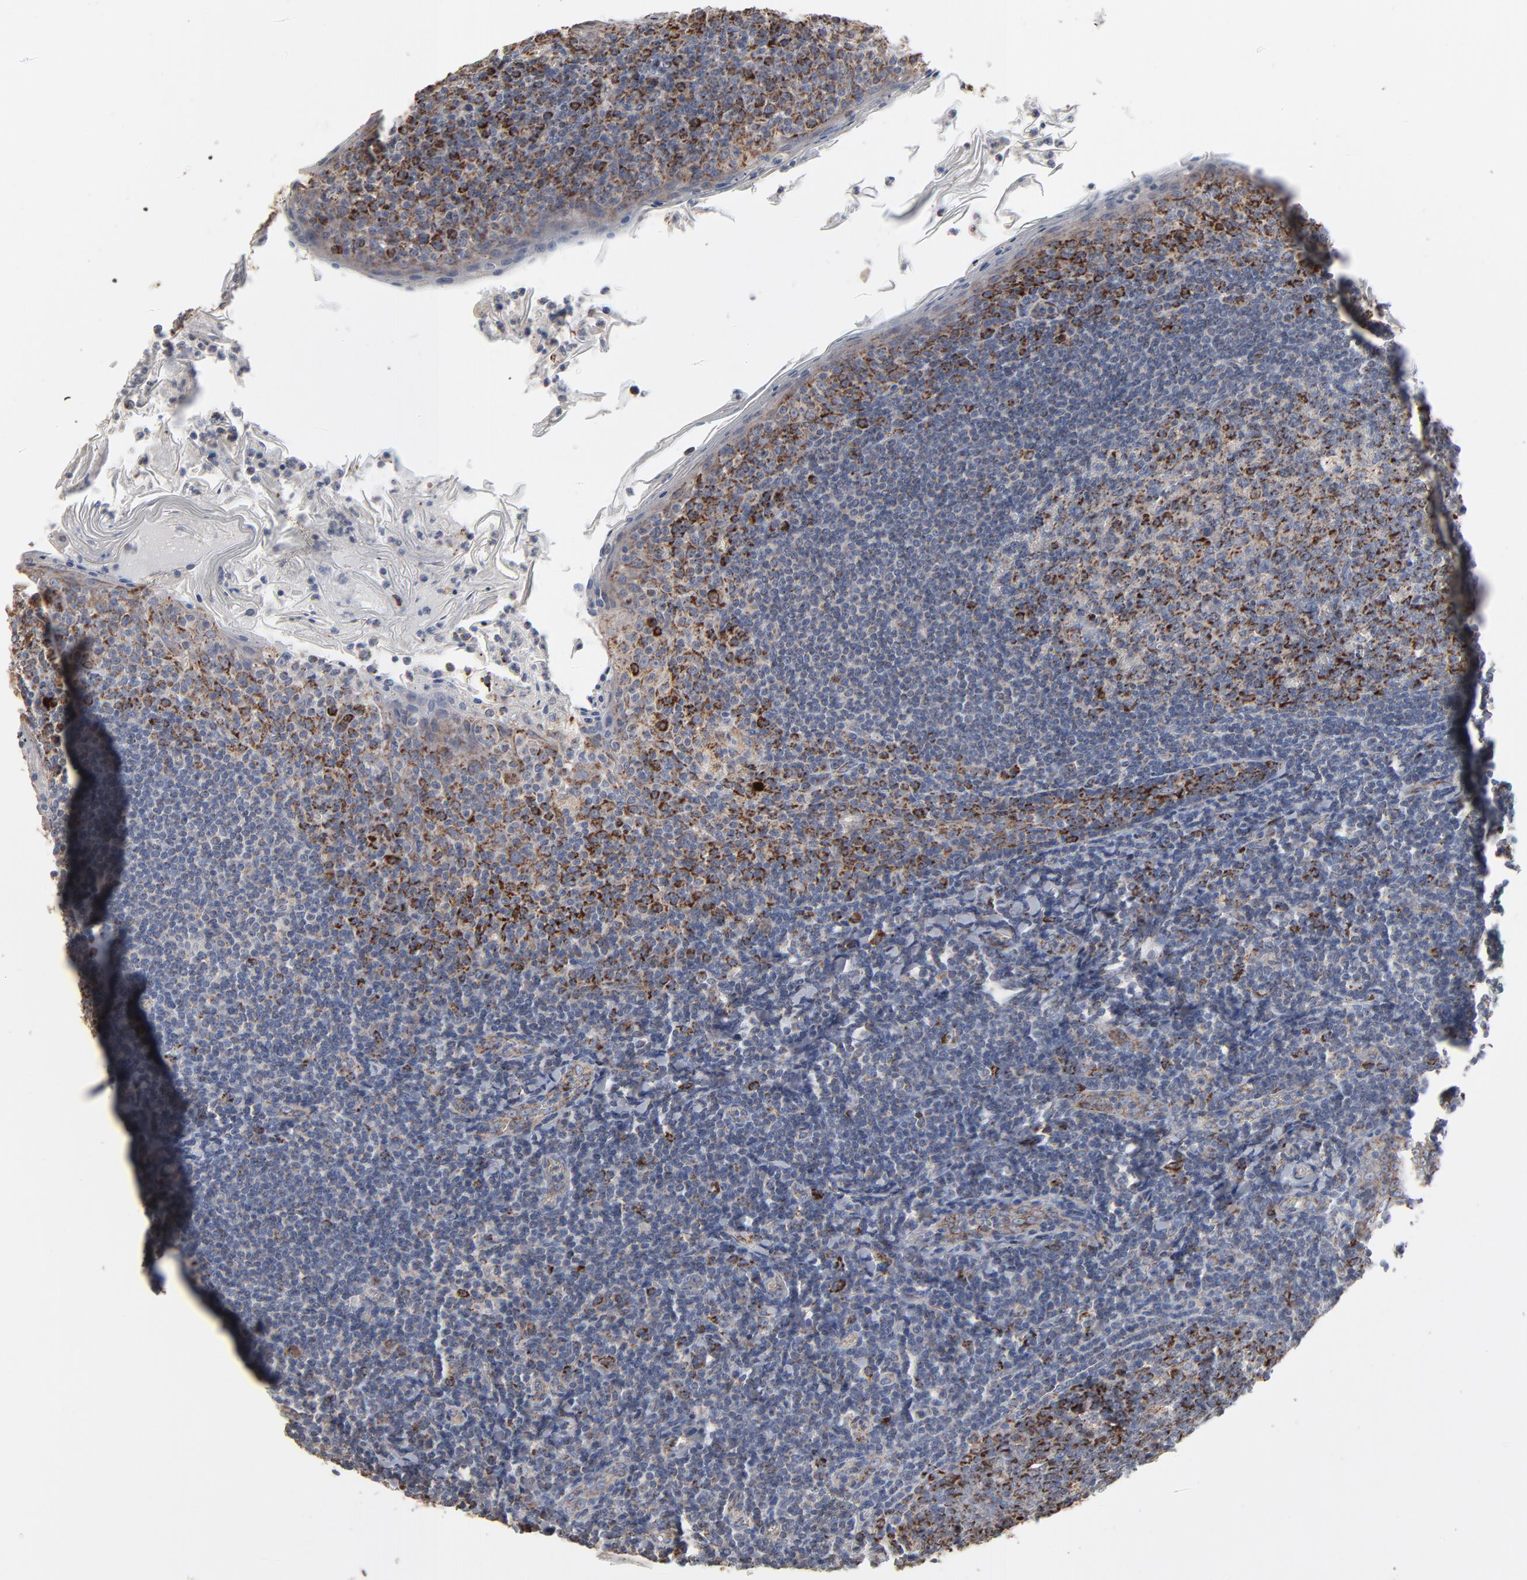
{"staining": {"intensity": "strong", "quantity": "25%-75%", "location": "cytoplasmic/membranous"}, "tissue": "tonsil", "cell_type": "Germinal center cells", "image_type": "normal", "snomed": [{"axis": "morphology", "description": "Normal tissue, NOS"}, {"axis": "topography", "description": "Tonsil"}], "caption": "There is high levels of strong cytoplasmic/membranous expression in germinal center cells of normal tonsil, as demonstrated by immunohistochemical staining (brown color).", "gene": "UQCRC1", "patient": {"sex": "male", "age": 31}}